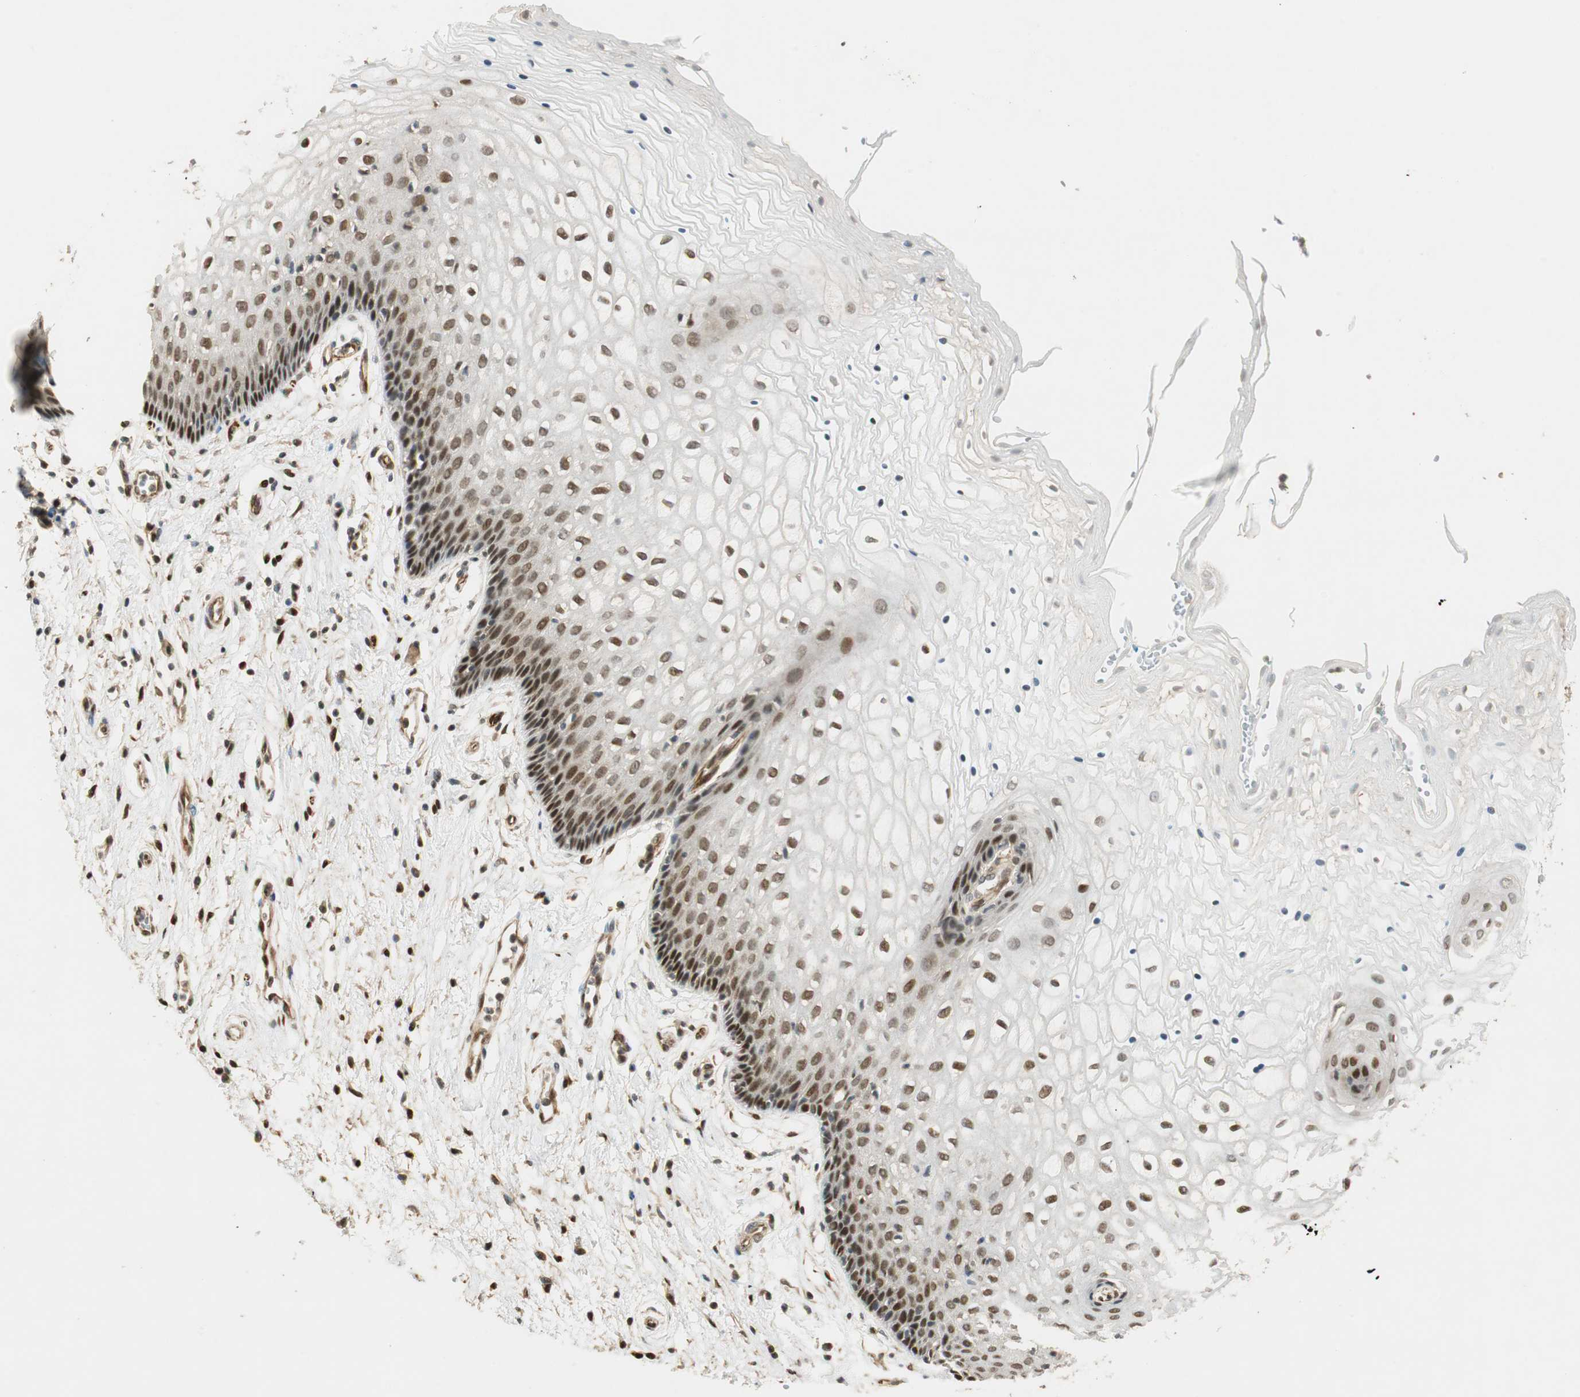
{"staining": {"intensity": "moderate", "quantity": "<25%", "location": "nuclear"}, "tissue": "vagina", "cell_type": "Squamous epithelial cells", "image_type": "normal", "snomed": [{"axis": "morphology", "description": "Normal tissue, NOS"}, {"axis": "topography", "description": "Vagina"}], "caption": "Protein analysis of benign vagina demonstrates moderate nuclear staining in approximately <25% of squamous epithelial cells. The staining was performed using DAB, with brown indicating positive protein expression. Nuclei are stained blue with hematoxylin.", "gene": "NES", "patient": {"sex": "female", "age": 34}}